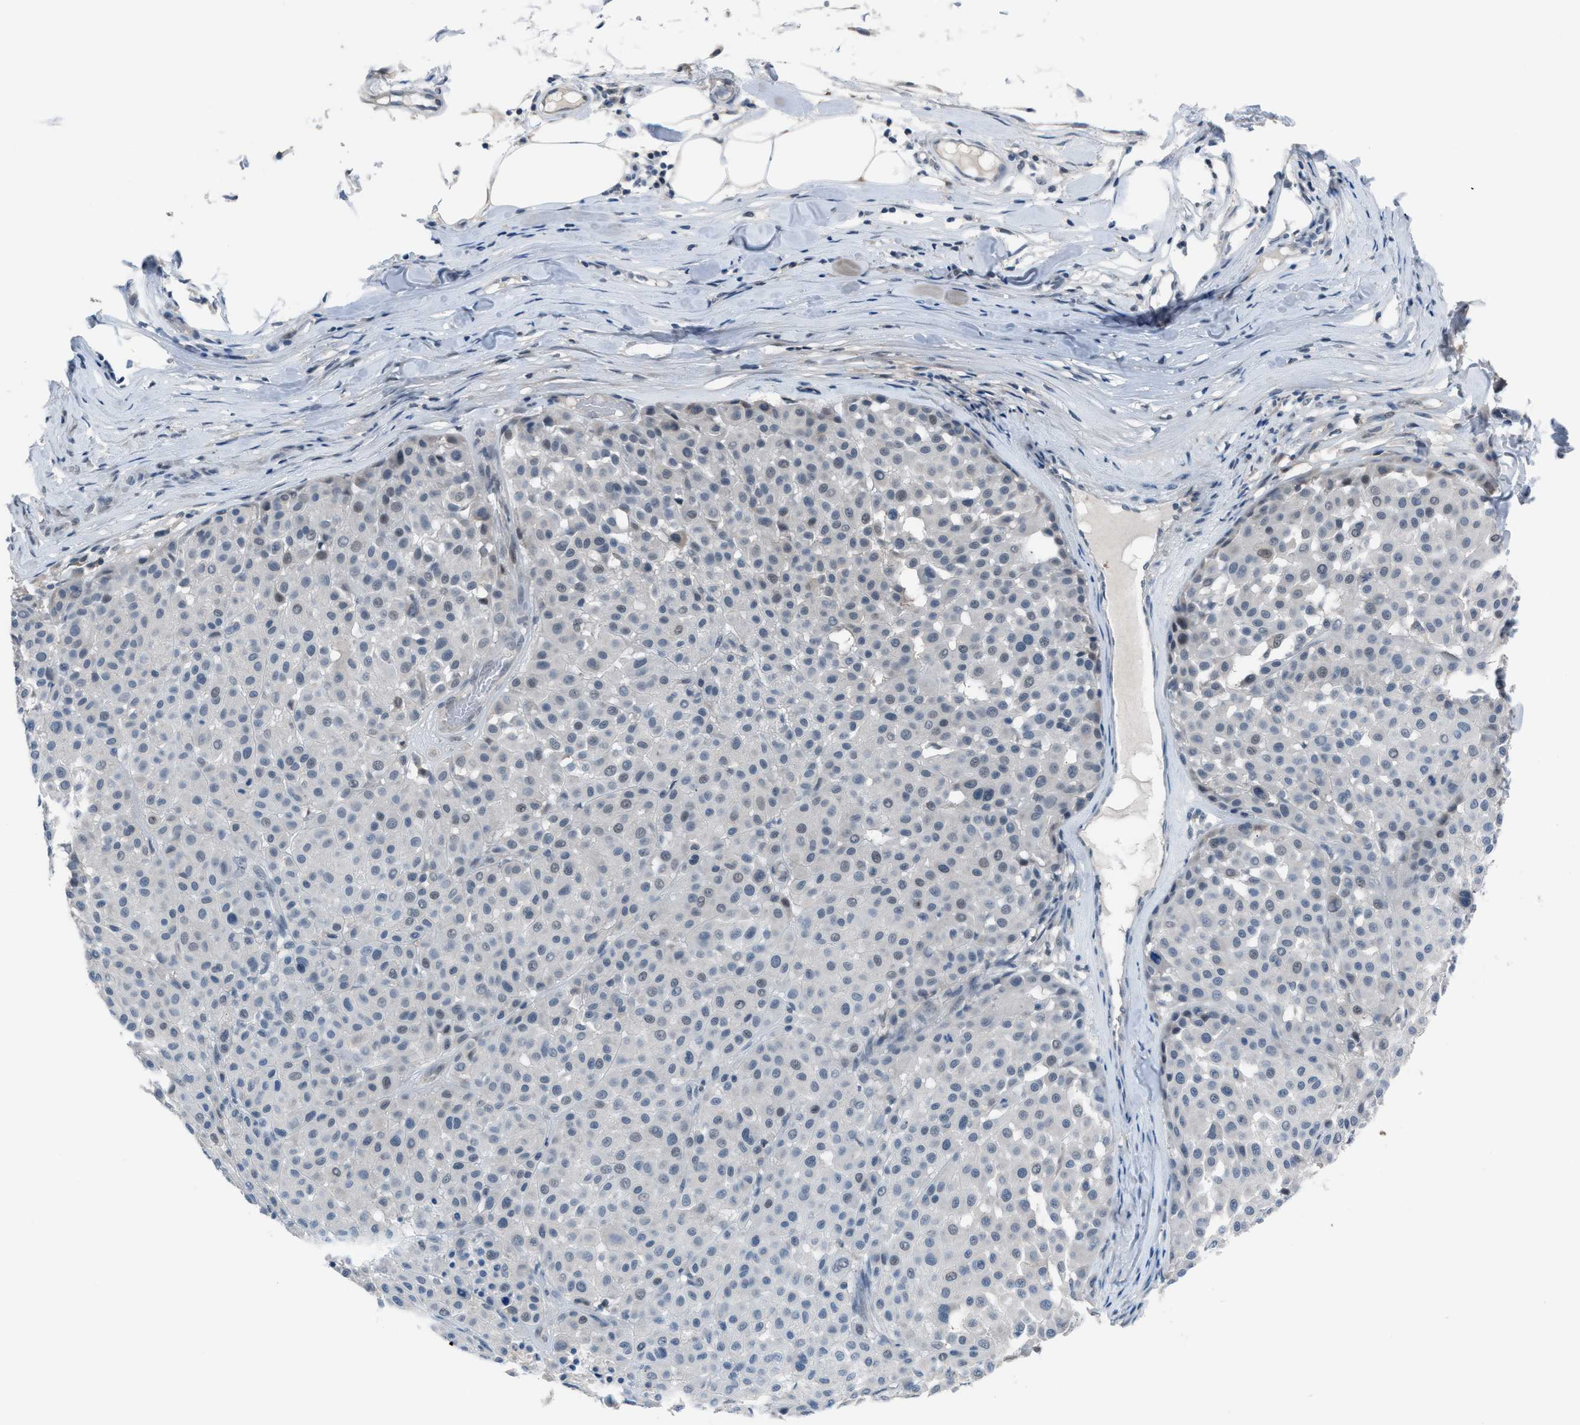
{"staining": {"intensity": "negative", "quantity": "none", "location": "none"}, "tissue": "melanoma", "cell_type": "Tumor cells", "image_type": "cancer", "snomed": [{"axis": "morphology", "description": "Malignant melanoma, Metastatic site"}, {"axis": "topography", "description": "Soft tissue"}], "caption": "This is an IHC histopathology image of melanoma. There is no staining in tumor cells.", "gene": "ANAPC11", "patient": {"sex": "male", "age": 41}}